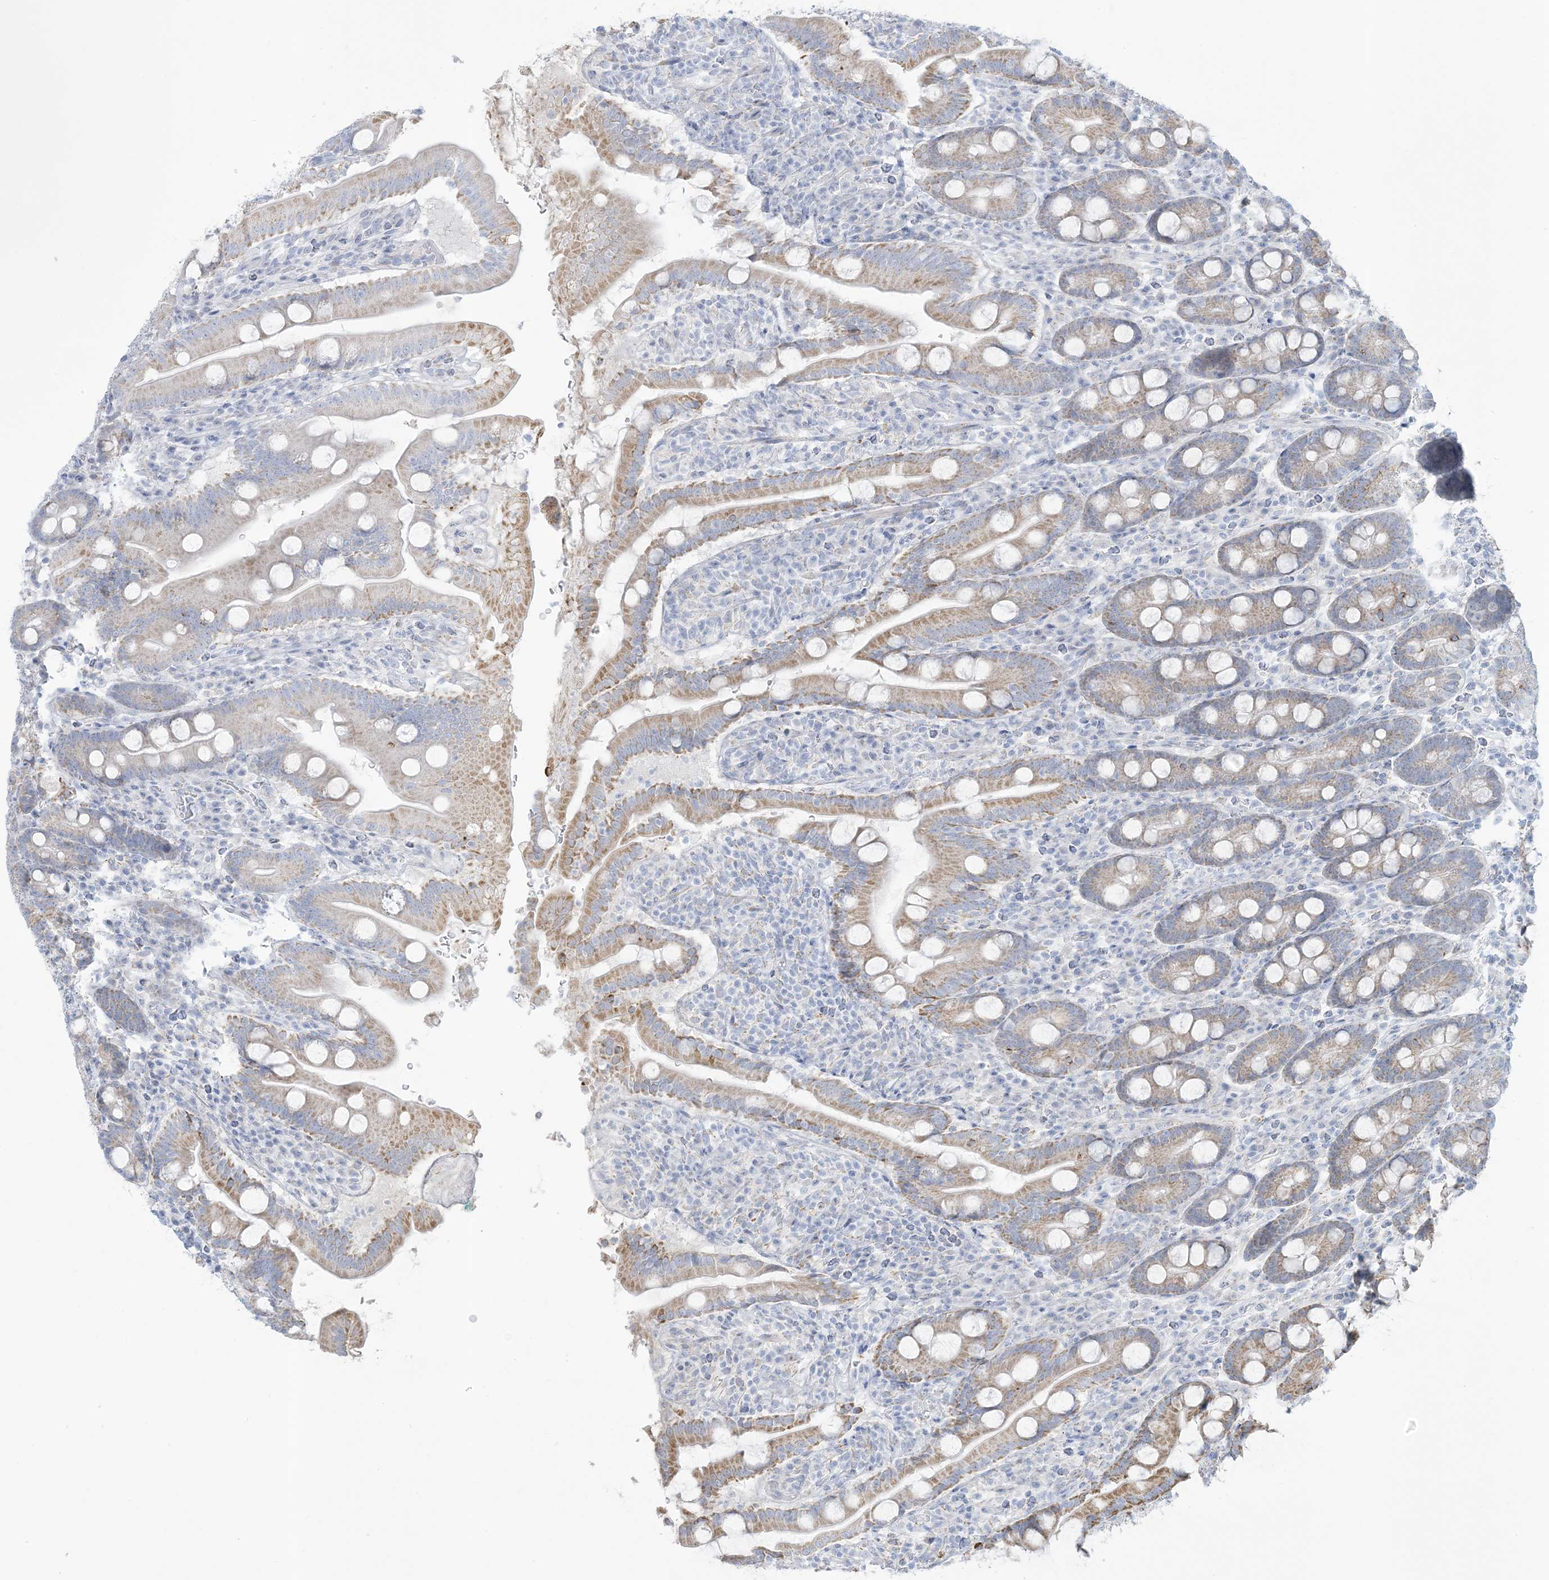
{"staining": {"intensity": "weak", "quantity": "25%-75%", "location": "cytoplasmic/membranous"}, "tissue": "duodenum", "cell_type": "Glandular cells", "image_type": "normal", "snomed": [{"axis": "morphology", "description": "Normal tissue, NOS"}, {"axis": "topography", "description": "Duodenum"}], "caption": "The histopathology image demonstrates immunohistochemical staining of benign duodenum. There is weak cytoplasmic/membranous staining is appreciated in about 25%-75% of glandular cells.", "gene": "ZDHHC4", "patient": {"sex": "male", "age": 35}}